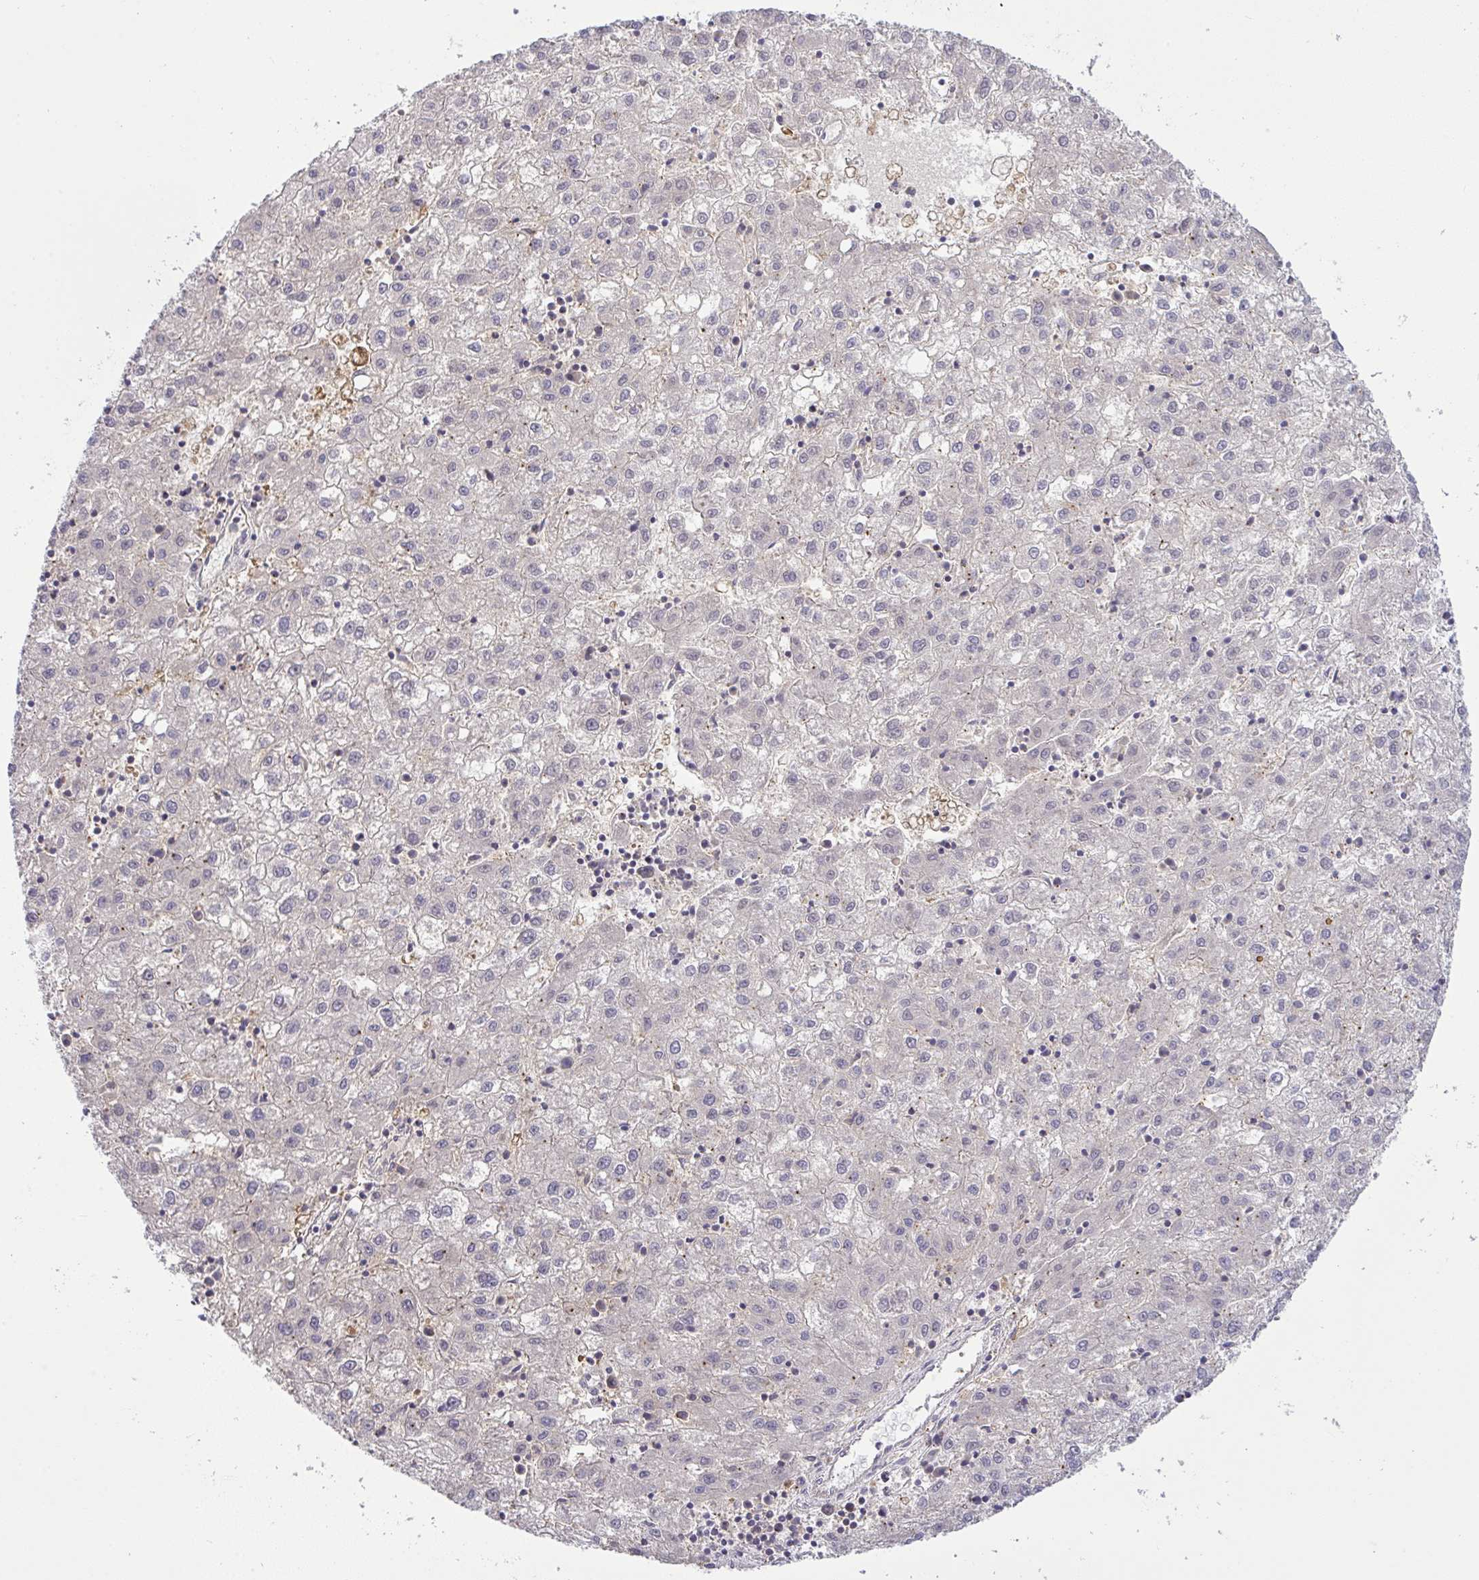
{"staining": {"intensity": "negative", "quantity": "none", "location": "none"}, "tissue": "liver cancer", "cell_type": "Tumor cells", "image_type": "cancer", "snomed": [{"axis": "morphology", "description": "Carcinoma, Hepatocellular, NOS"}, {"axis": "topography", "description": "Liver"}], "caption": "There is no significant expression in tumor cells of liver hepatocellular carcinoma. (Brightfield microscopy of DAB IHC at high magnification).", "gene": "SLC9A6", "patient": {"sex": "male", "age": 72}}